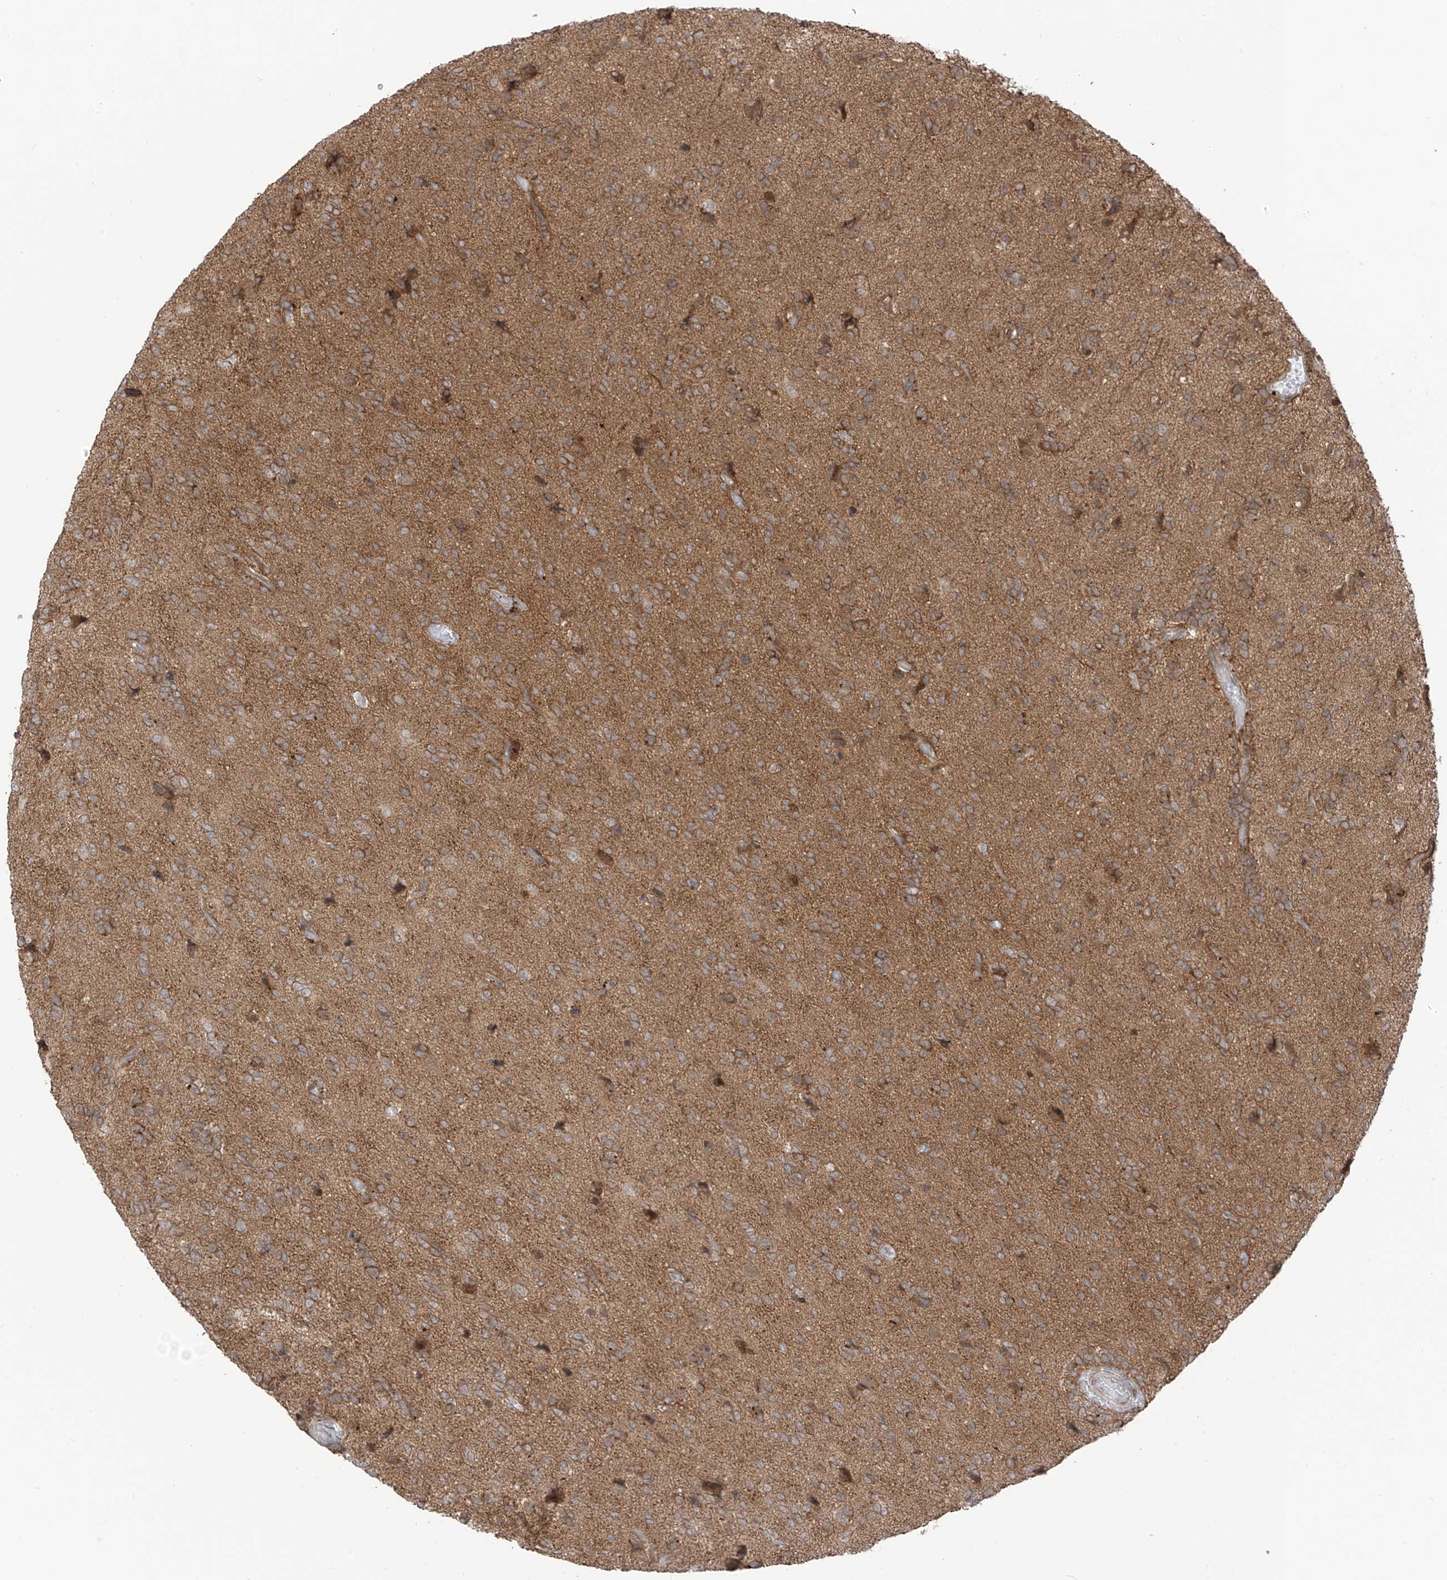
{"staining": {"intensity": "moderate", "quantity": ">75%", "location": "cytoplasmic/membranous"}, "tissue": "glioma", "cell_type": "Tumor cells", "image_type": "cancer", "snomed": [{"axis": "morphology", "description": "Glioma, malignant, High grade"}, {"axis": "topography", "description": "Brain"}], "caption": "An immunohistochemistry (IHC) image of tumor tissue is shown. Protein staining in brown labels moderate cytoplasmic/membranous positivity in glioma within tumor cells.", "gene": "PDE11A", "patient": {"sex": "female", "age": 59}}